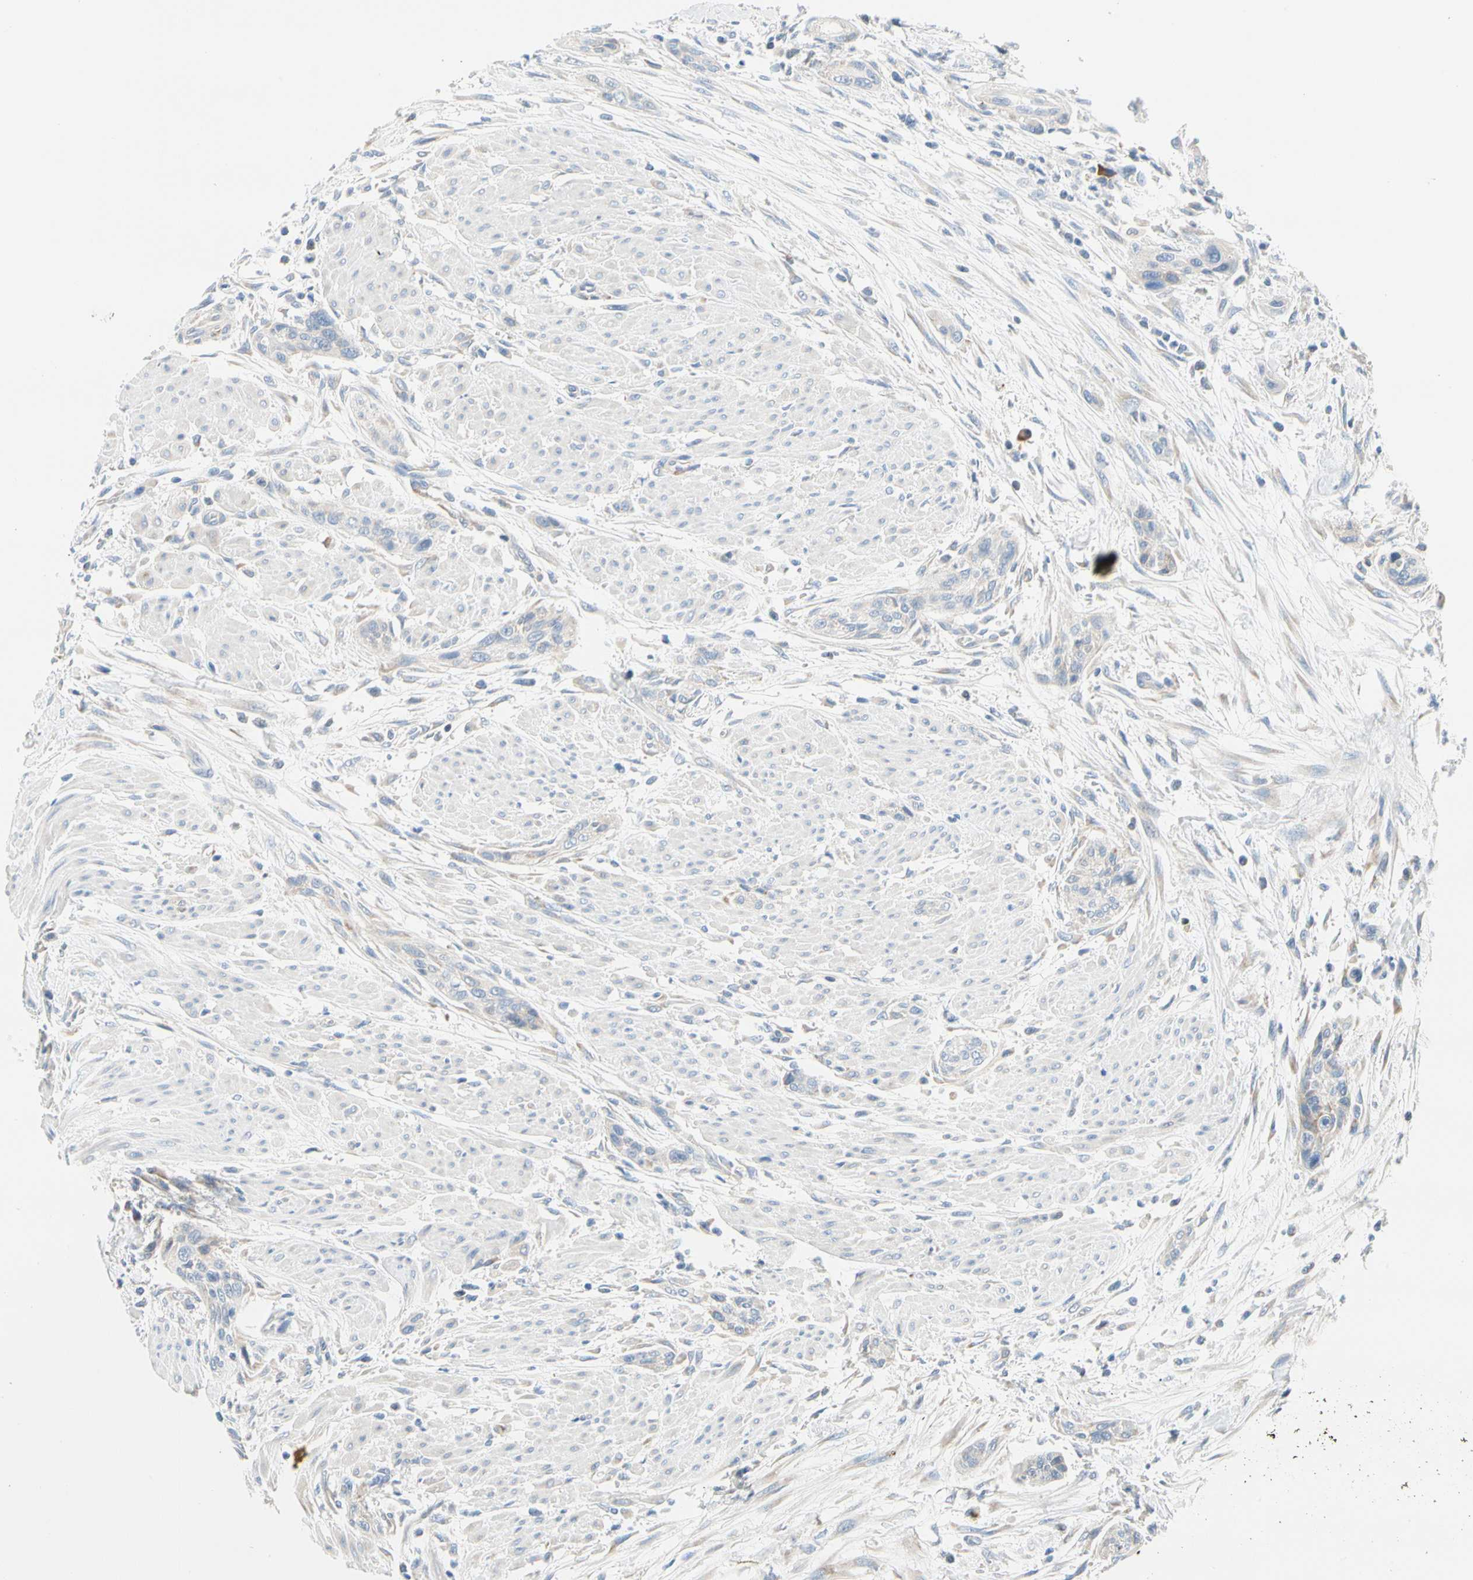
{"staining": {"intensity": "negative", "quantity": "none", "location": "none"}, "tissue": "urothelial cancer", "cell_type": "Tumor cells", "image_type": "cancer", "snomed": [{"axis": "morphology", "description": "Urothelial carcinoma, High grade"}, {"axis": "topography", "description": "Urinary bladder"}], "caption": "IHC image of neoplastic tissue: human high-grade urothelial carcinoma stained with DAB (3,3'-diaminobenzidine) reveals no significant protein expression in tumor cells.", "gene": "STXBP1", "patient": {"sex": "male", "age": 35}}